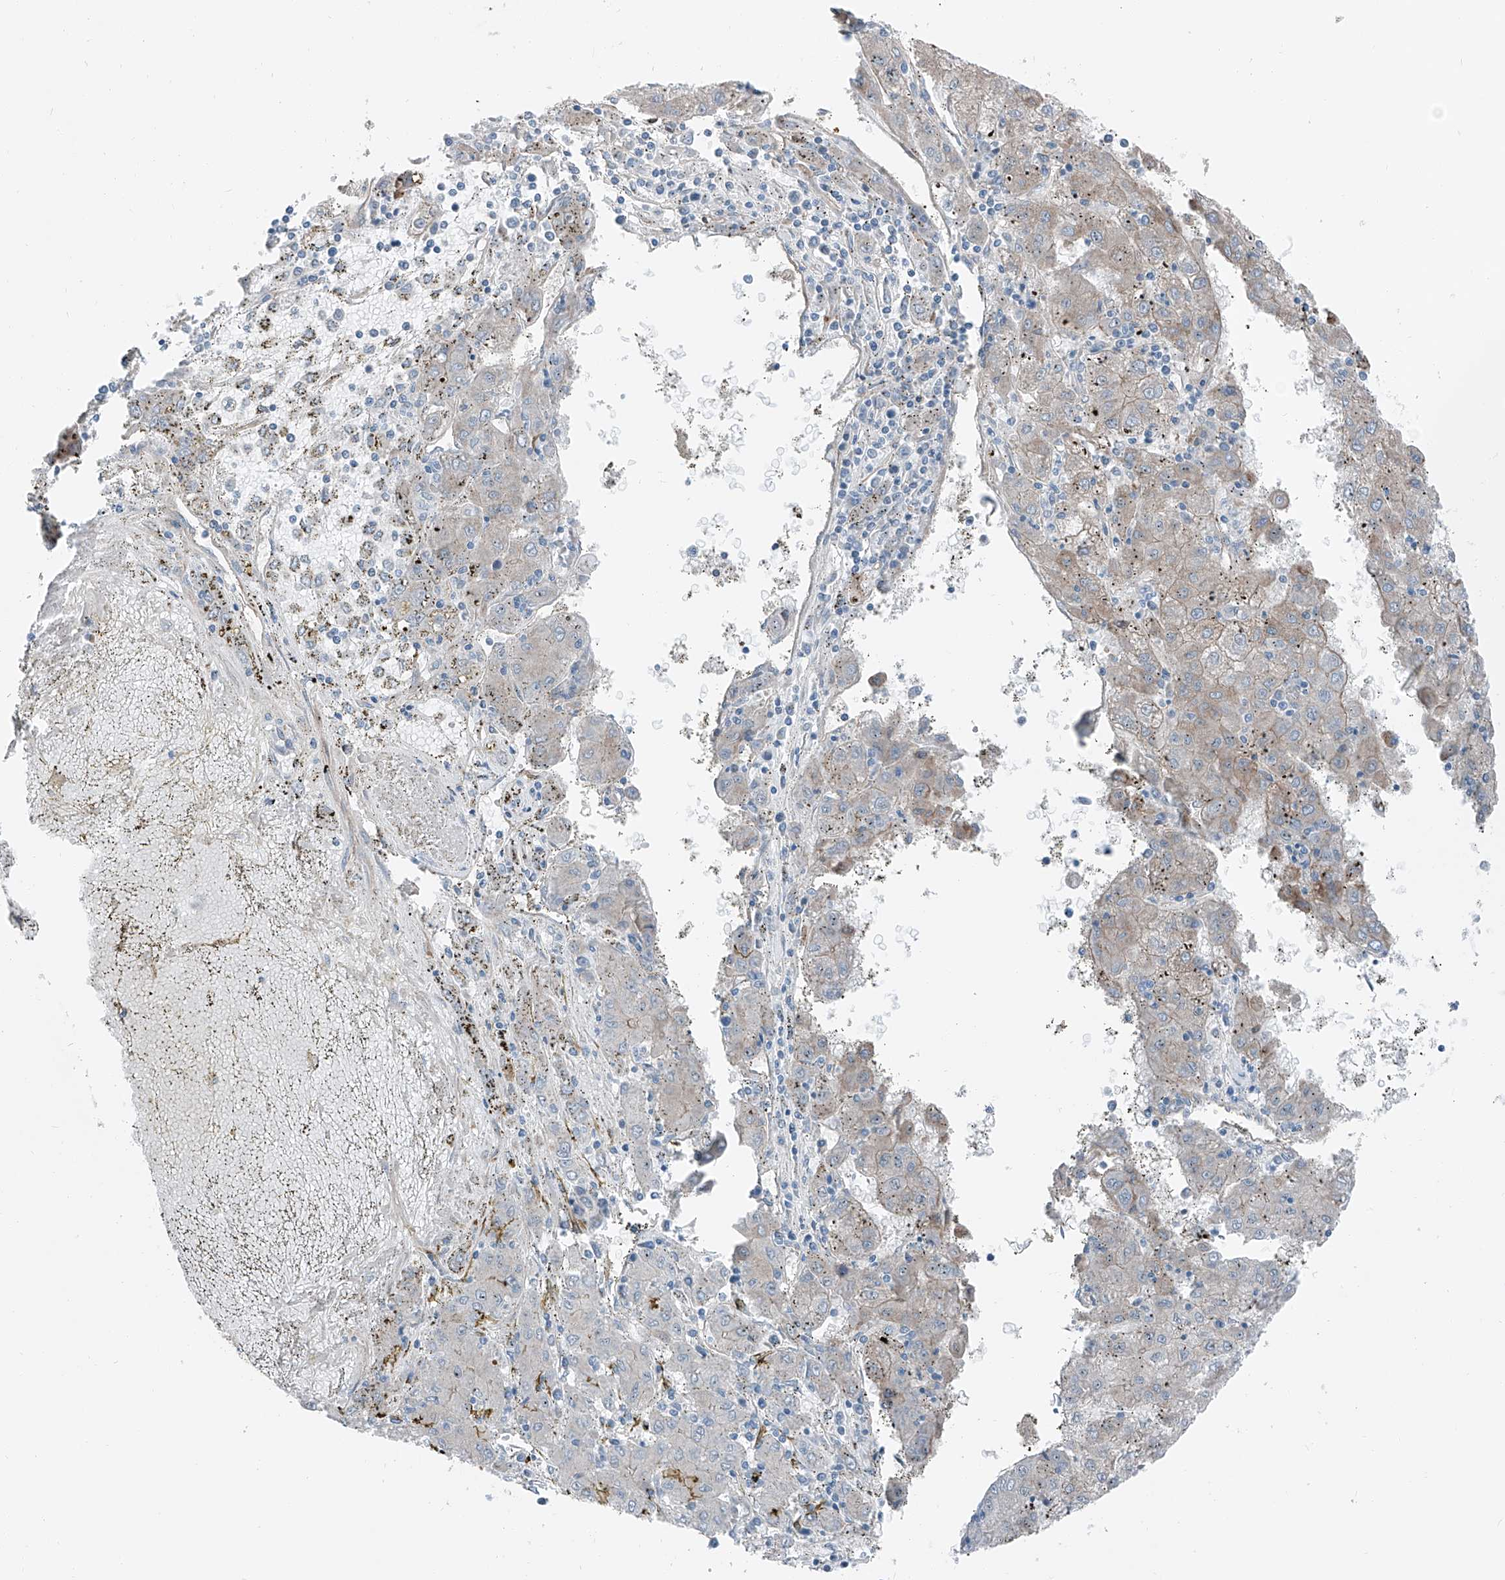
{"staining": {"intensity": "weak", "quantity": "25%-75%", "location": "cytoplasmic/membranous"}, "tissue": "liver cancer", "cell_type": "Tumor cells", "image_type": "cancer", "snomed": [{"axis": "morphology", "description": "Carcinoma, Hepatocellular, NOS"}, {"axis": "topography", "description": "Liver"}], "caption": "Hepatocellular carcinoma (liver) stained with immunohistochemistry displays weak cytoplasmic/membranous positivity in approximately 25%-75% of tumor cells.", "gene": "THEMIS2", "patient": {"sex": "male", "age": 72}}